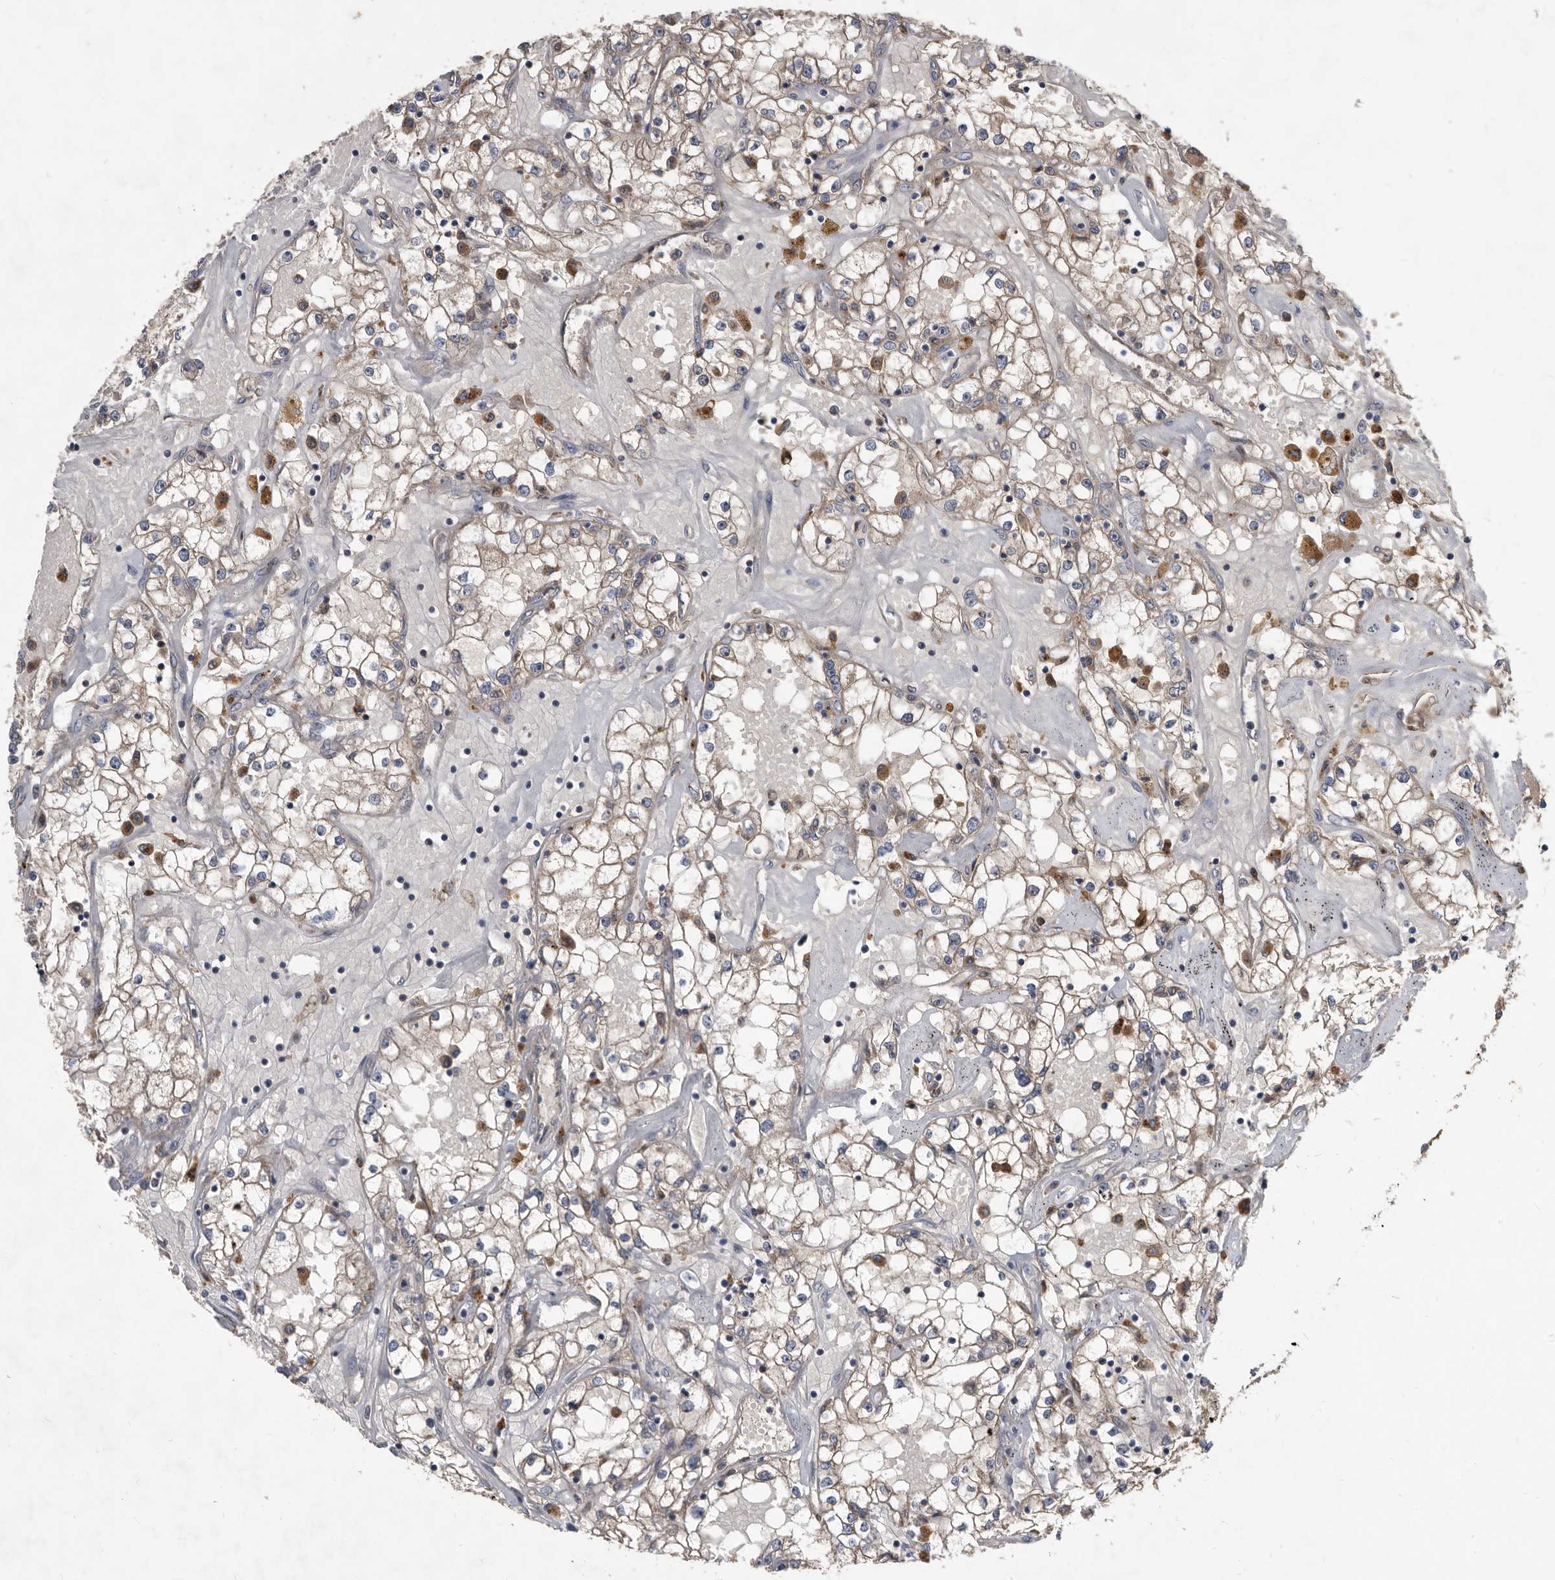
{"staining": {"intensity": "weak", "quantity": ">75%", "location": "cytoplasmic/membranous"}, "tissue": "renal cancer", "cell_type": "Tumor cells", "image_type": "cancer", "snomed": [{"axis": "morphology", "description": "Adenocarcinoma, NOS"}, {"axis": "topography", "description": "Kidney"}], "caption": "A brown stain shows weak cytoplasmic/membranous positivity of a protein in human renal cancer tumor cells. Using DAB (3,3'-diaminobenzidine) (brown) and hematoxylin (blue) stains, captured at high magnification using brightfield microscopy.", "gene": "PI15", "patient": {"sex": "male", "age": 56}}